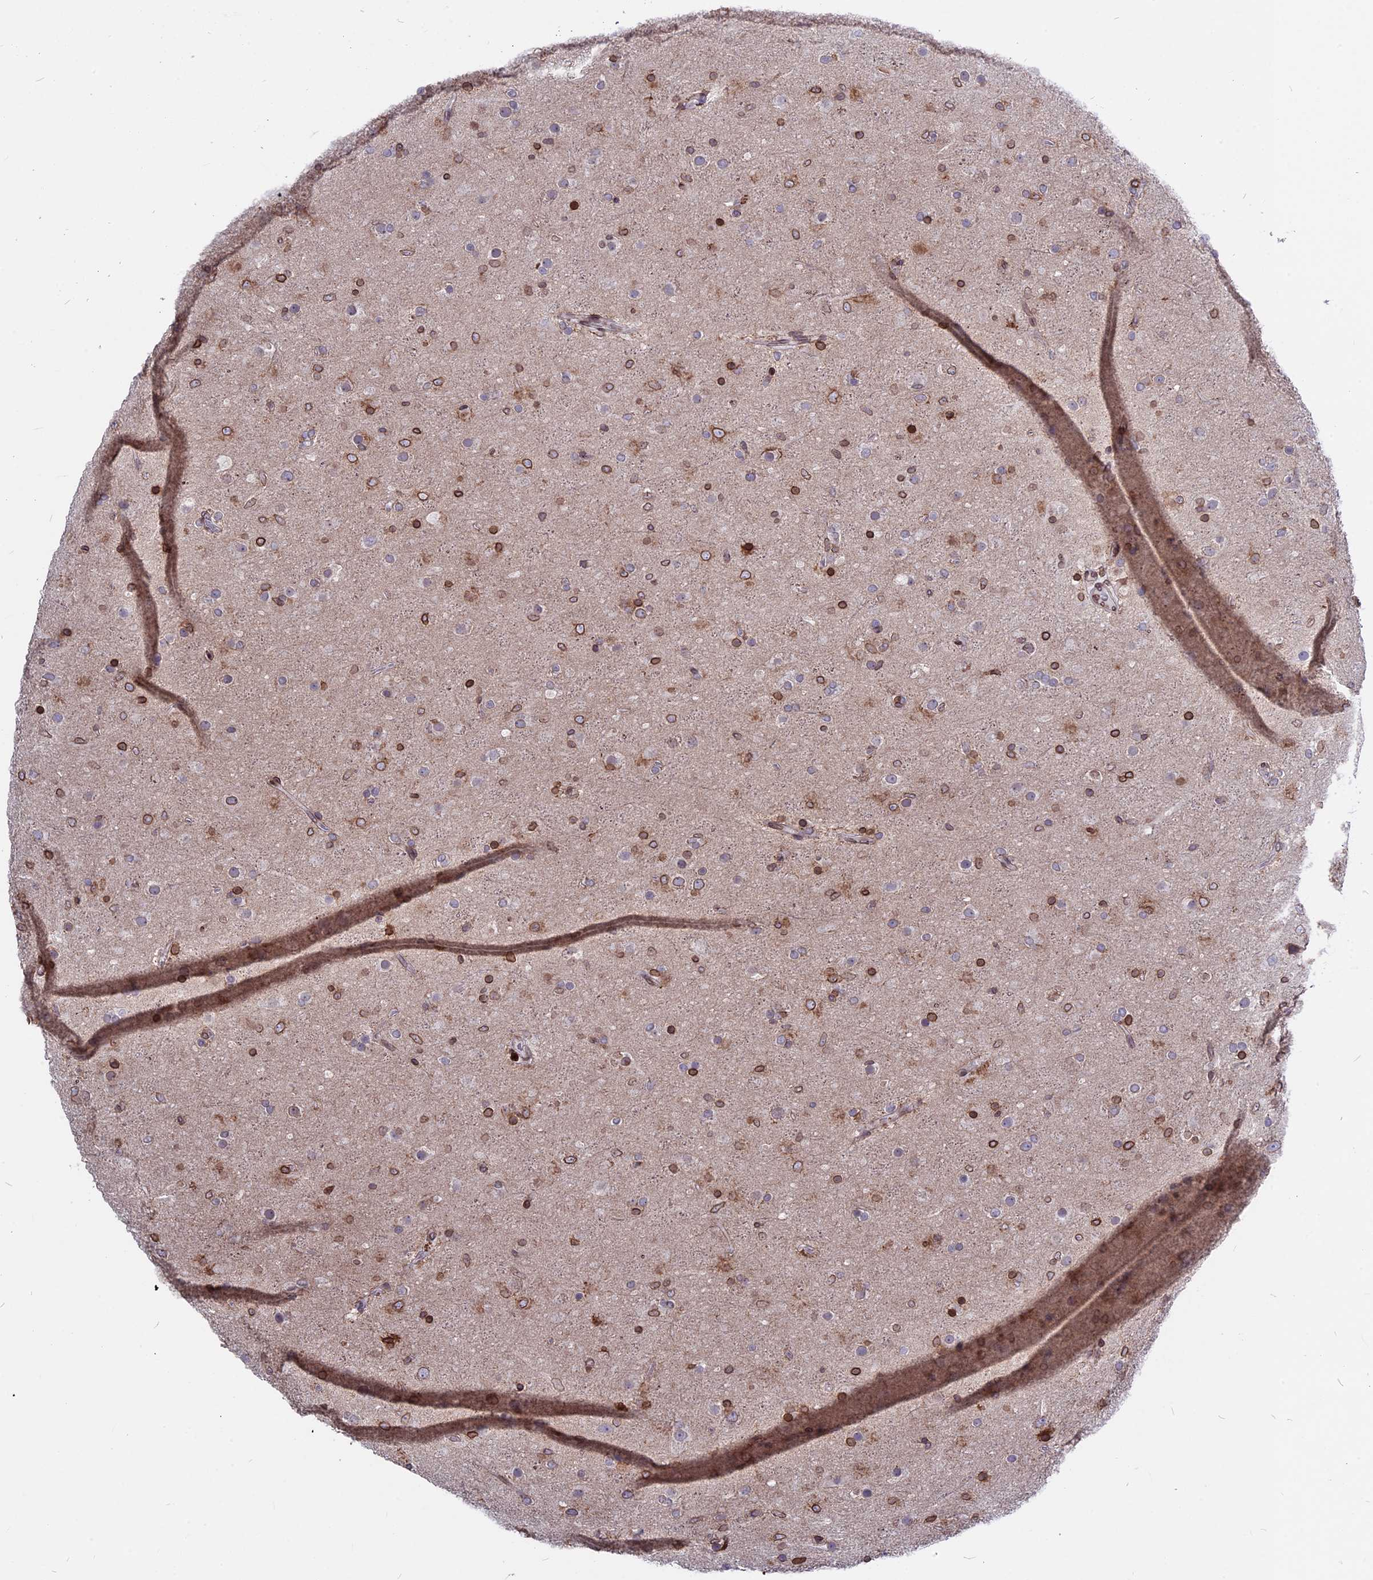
{"staining": {"intensity": "moderate", "quantity": ">75%", "location": "cytoplasmic/membranous,nuclear"}, "tissue": "glioma", "cell_type": "Tumor cells", "image_type": "cancer", "snomed": [{"axis": "morphology", "description": "Glioma, malignant, Low grade"}, {"axis": "topography", "description": "Brain"}], "caption": "Human malignant glioma (low-grade) stained with a protein marker shows moderate staining in tumor cells.", "gene": "PTCHD4", "patient": {"sex": "male", "age": 65}}